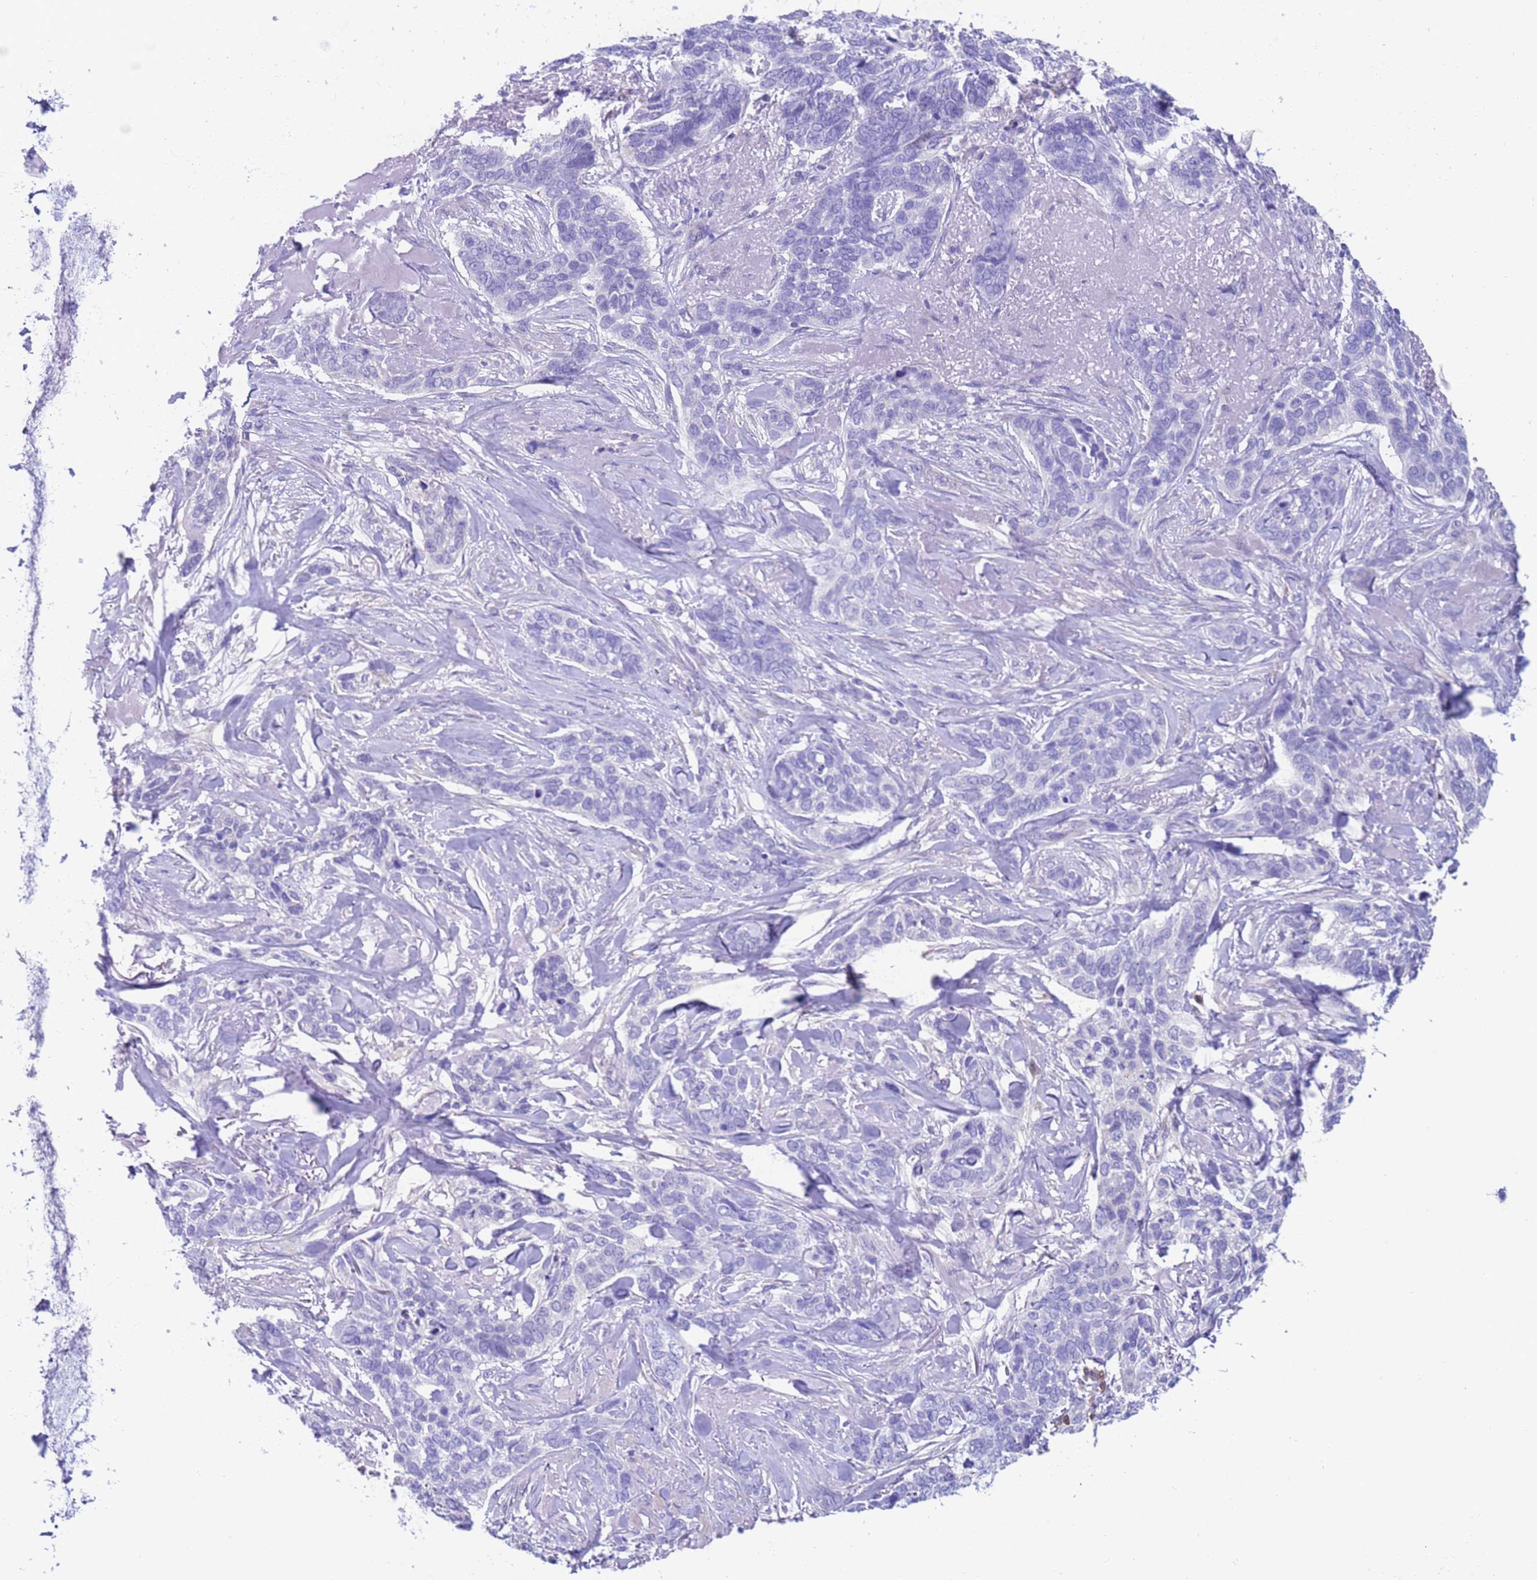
{"staining": {"intensity": "negative", "quantity": "none", "location": "none"}, "tissue": "skin cancer", "cell_type": "Tumor cells", "image_type": "cancer", "snomed": [{"axis": "morphology", "description": "Basal cell carcinoma"}, {"axis": "topography", "description": "Skin"}], "caption": "The histopathology image displays no significant expression in tumor cells of skin cancer.", "gene": "USP38", "patient": {"sex": "male", "age": 86}}